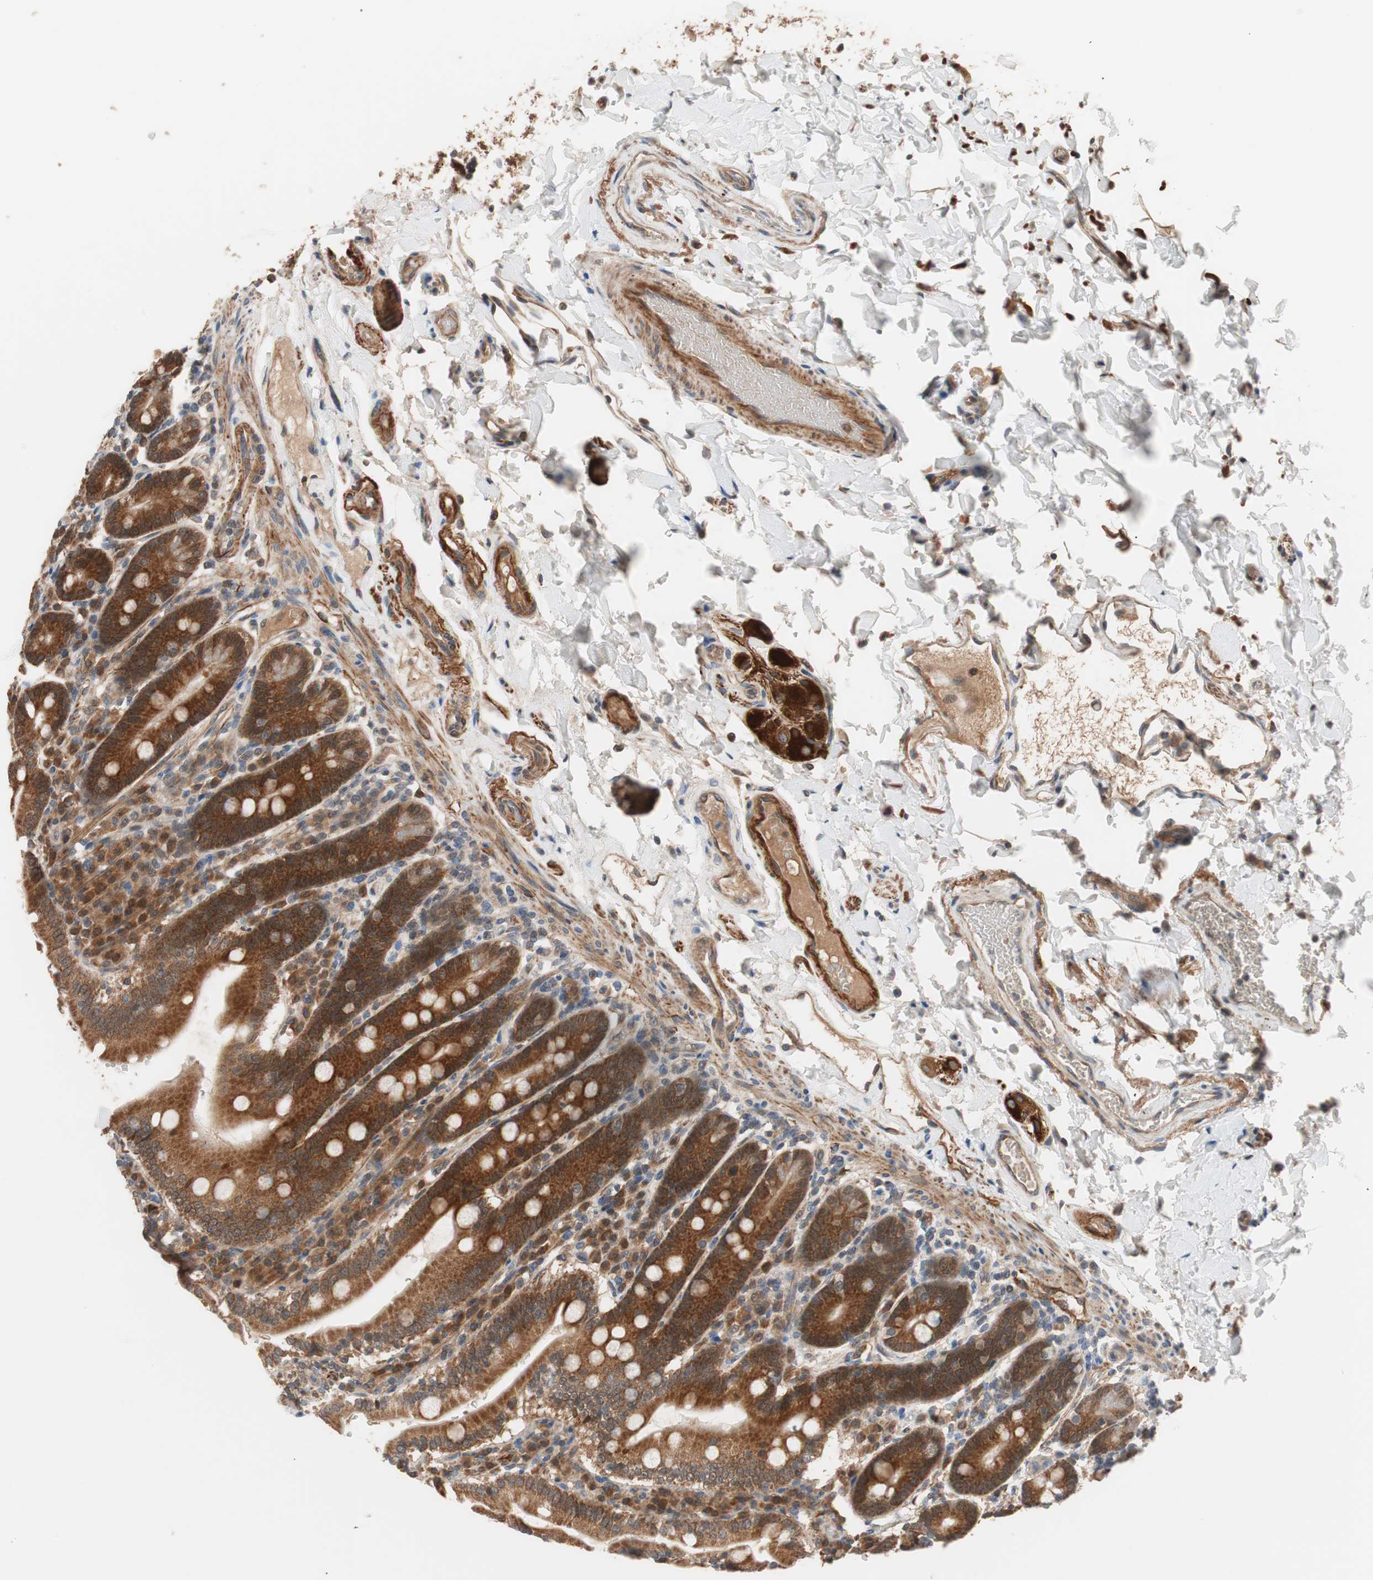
{"staining": {"intensity": "strong", "quantity": ">75%", "location": "cytoplasmic/membranous"}, "tissue": "duodenum", "cell_type": "Glandular cells", "image_type": "normal", "snomed": [{"axis": "morphology", "description": "Normal tissue, NOS"}, {"axis": "topography", "description": "Small intestine, NOS"}], "caption": "Protein staining of unremarkable duodenum exhibits strong cytoplasmic/membranous staining in approximately >75% of glandular cells. The staining is performed using DAB (3,3'-diaminobenzidine) brown chromogen to label protein expression. The nuclei are counter-stained blue using hematoxylin.", "gene": "HMBS", "patient": {"sex": "female", "age": 71}}